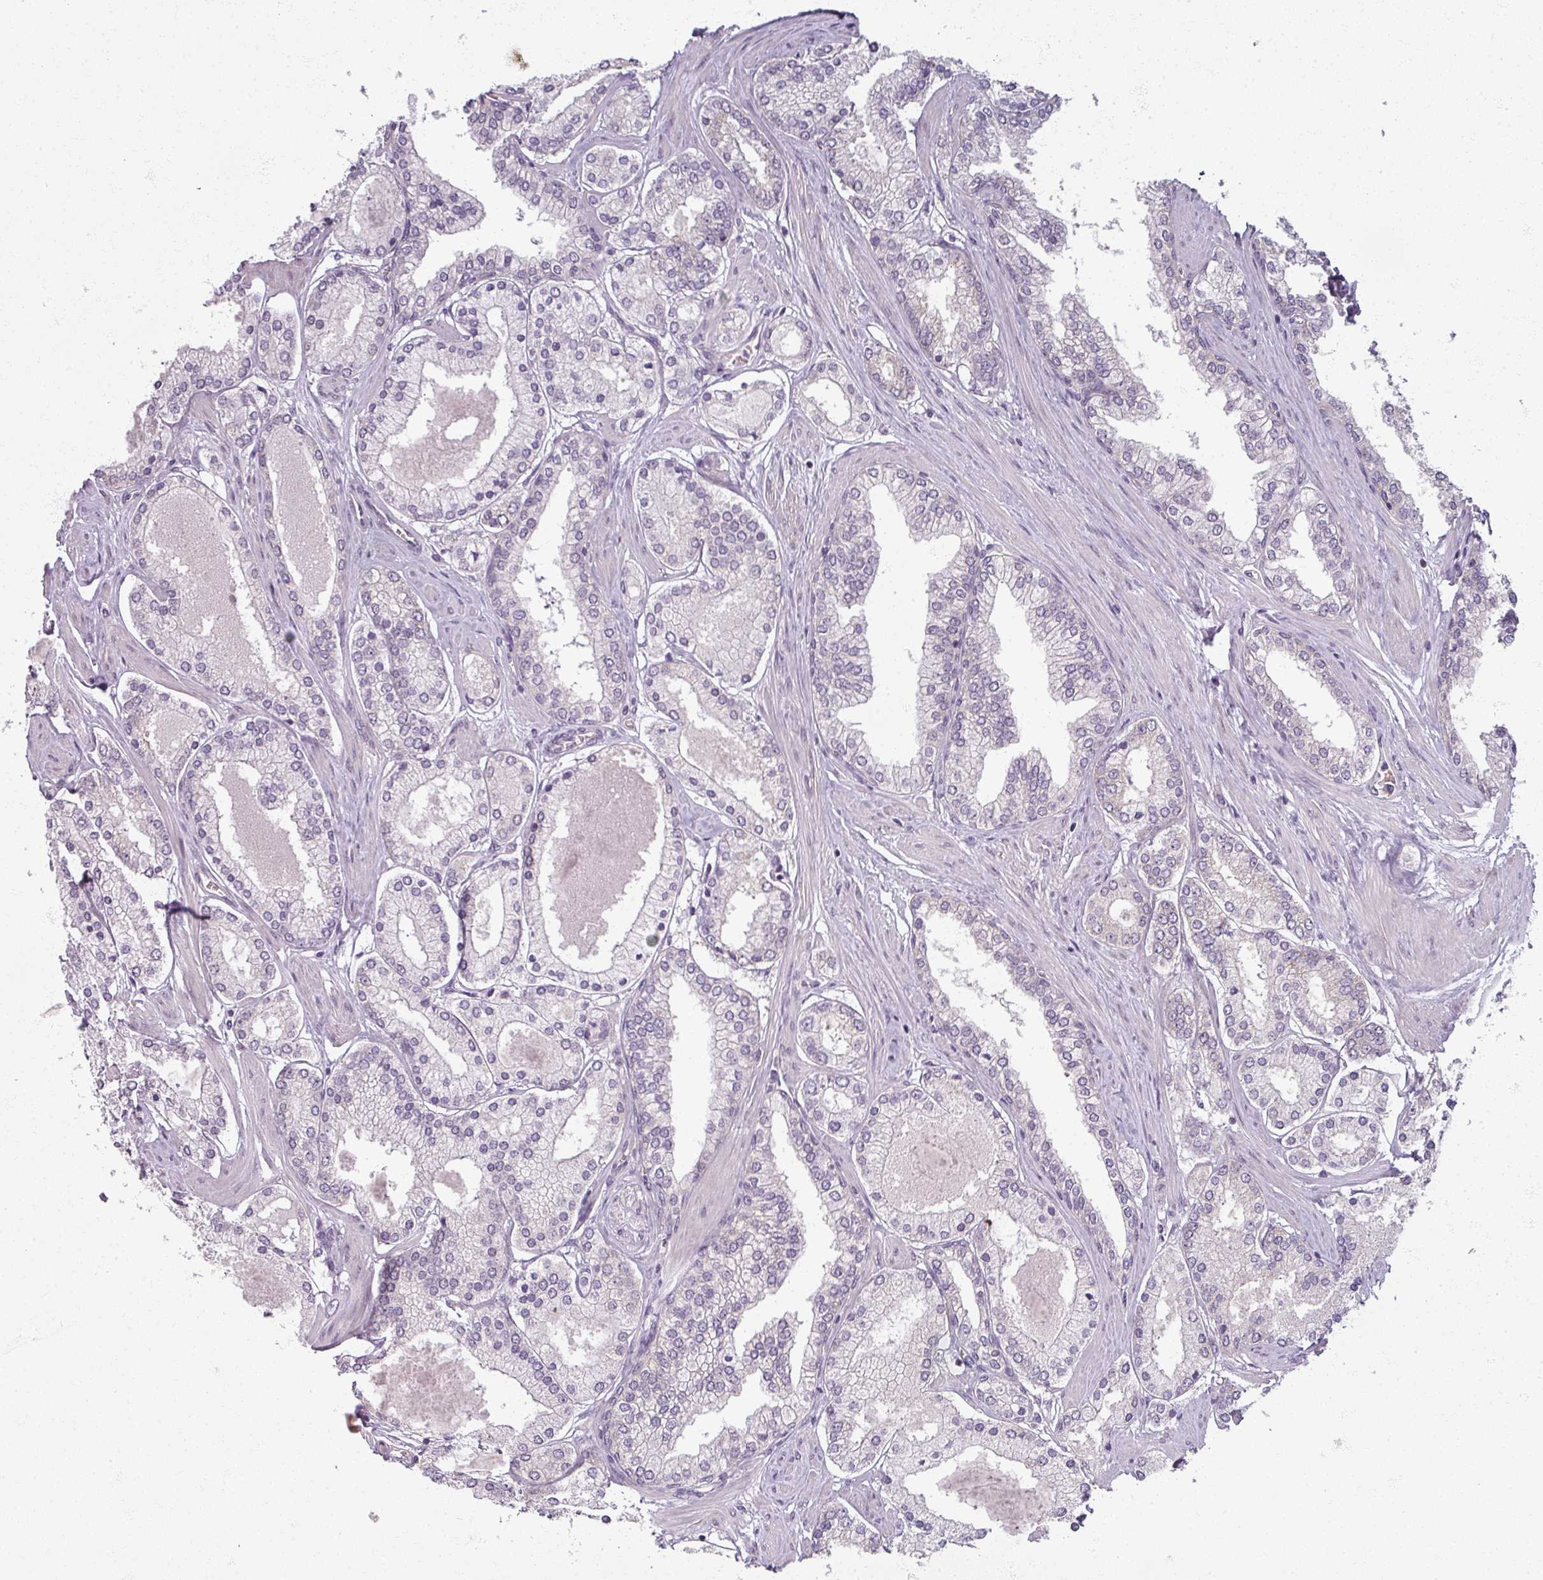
{"staining": {"intensity": "negative", "quantity": "none", "location": "none"}, "tissue": "prostate cancer", "cell_type": "Tumor cells", "image_type": "cancer", "snomed": [{"axis": "morphology", "description": "Adenocarcinoma, Low grade"}, {"axis": "topography", "description": "Prostate"}], "caption": "IHC of human prostate cancer reveals no positivity in tumor cells.", "gene": "AGPAT4", "patient": {"sex": "male", "age": 42}}